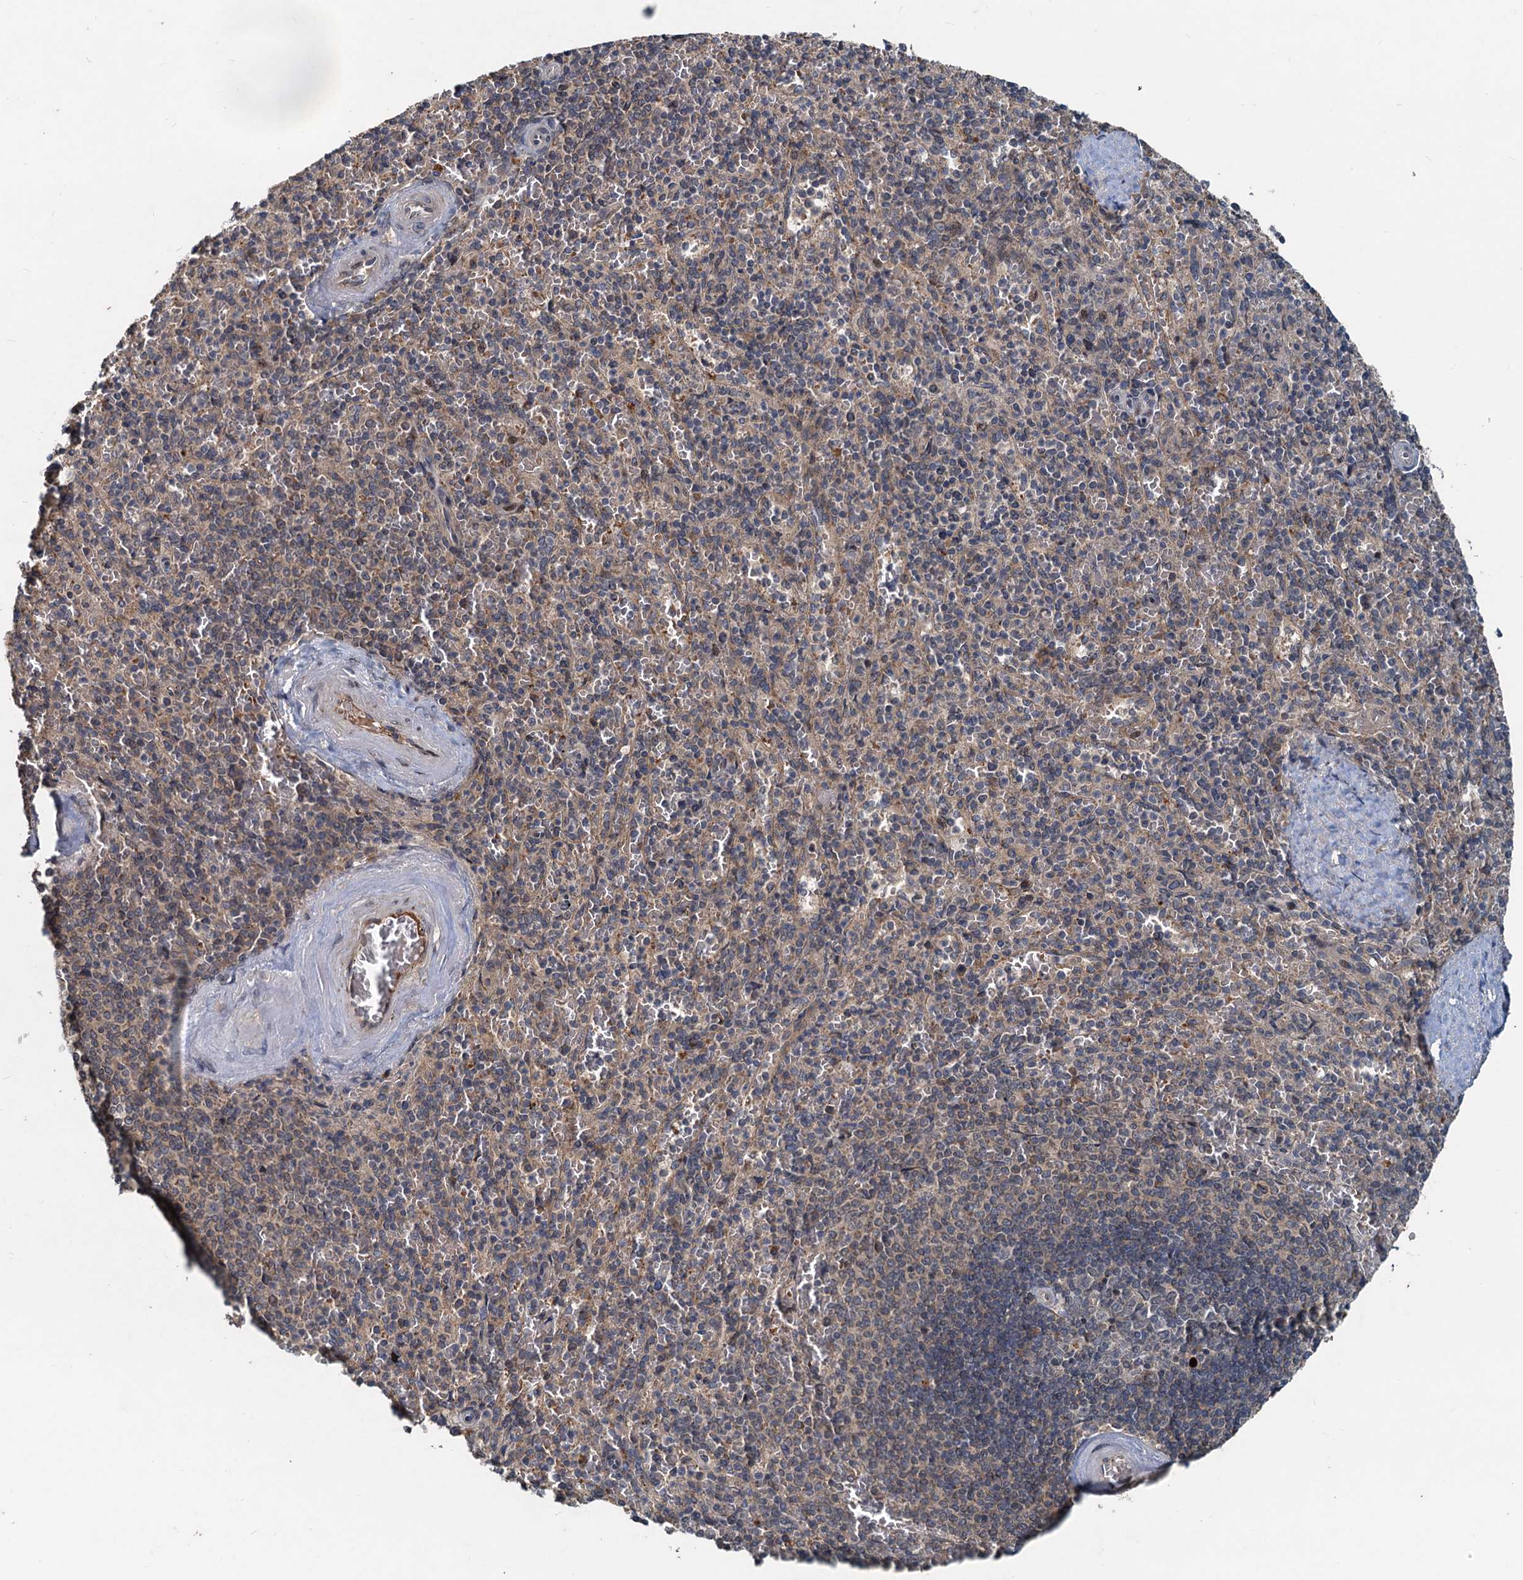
{"staining": {"intensity": "weak", "quantity": "<25%", "location": "cytoplasmic/membranous"}, "tissue": "spleen", "cell_type": "Cells in red pulp", "image_type": "normal", "snomed": [{"axis": "morphology", "description": "Normal tissue, NOS"}, {"axis": "topography", "description": "Spleen"}], "caption": "Immunohistochemistry (IHC) of unremarkable human spleen reveals no expression in cells in red pulp.", "gene": "CEP68", "patient": {"sex": "male", "age": 82}}